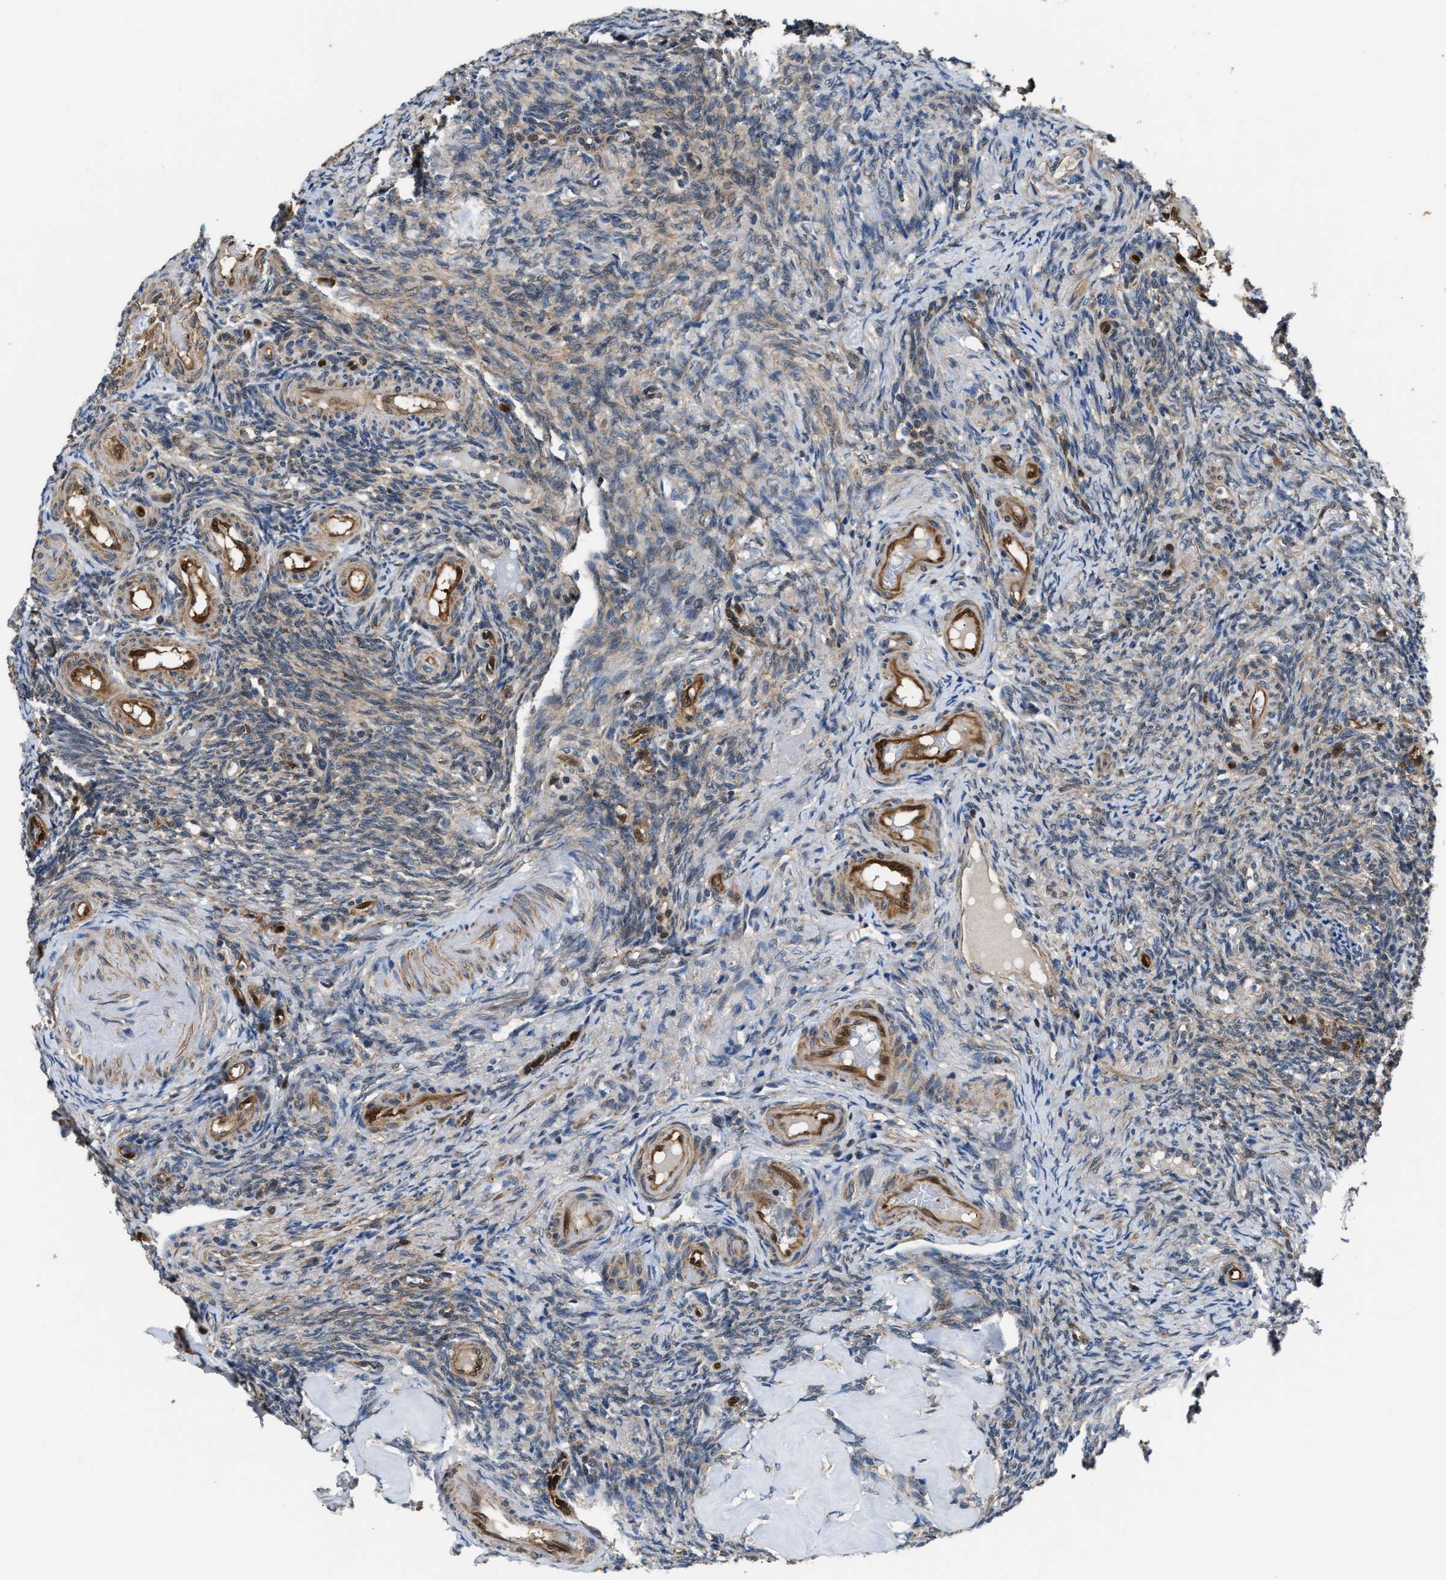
{"staining": {"intensity": "strong", "quantity": ">75%", "location": "cytoplasmic/membranous"}, "tissue": "ovary", "cell_type": "Follicle cells", "image_type": "normal", "snomed": [{"axis": "morphology", "description": "Normal tissue, NOS"}, {"axis": "topography", "description": "Ovary"}], "caption": "IHC staining of benign ovary, which displays high levels of strong cytoplasmic/membranous staining in approximately >75% of follicle cells indicating strong cytoplasmic/membranous protein positivity. The staining was performed using DAB (3,3'-diaminobenzidine) (brown) for protein detection and nuclei were counterstained in hematoxylin (blue).", "gene": "PPA1", "patient": {"sex": "female", "age": 41}}